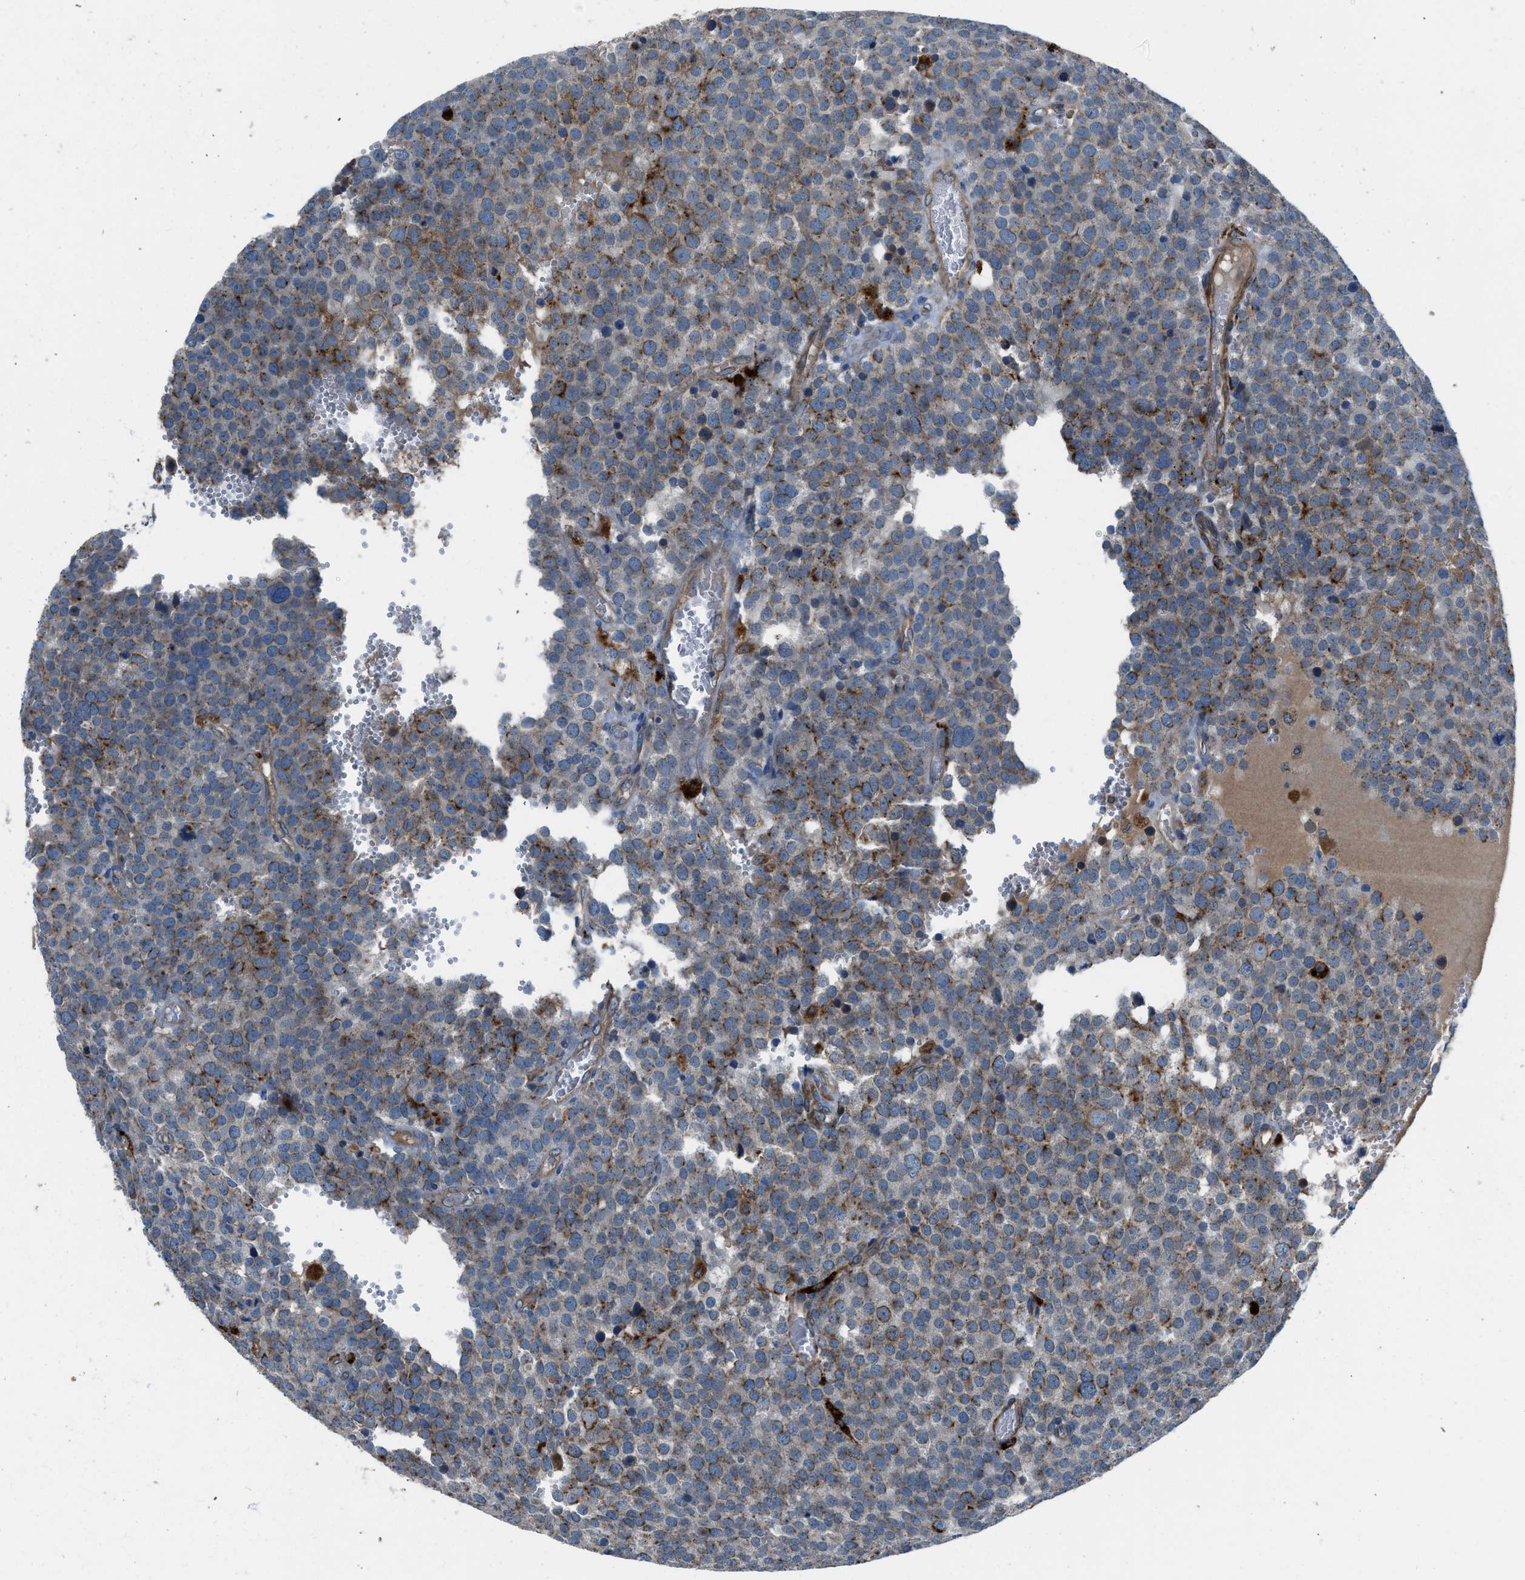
{"staining": {"intensity": "moderate", "quantity": "25%-75%", "location": "cytoplasmic/membranous"}, "tissue": "testis cancer", "cell_type": "Tumor cells", "image_type": "cancer", "snomed": [{"axis": "morphology", "description": "Normal tissue, NOS"}, {"axis": "morphology", "description": "Seminoma, NOS"}, {"axis": "topography", "description": "Testis"}], "caption": "Human seminoma (testis) stained with a protein marker displays moderate staining in tumor cells.", "gene": "LMBR1", "patient": {"sex": "male", "age": 71}}